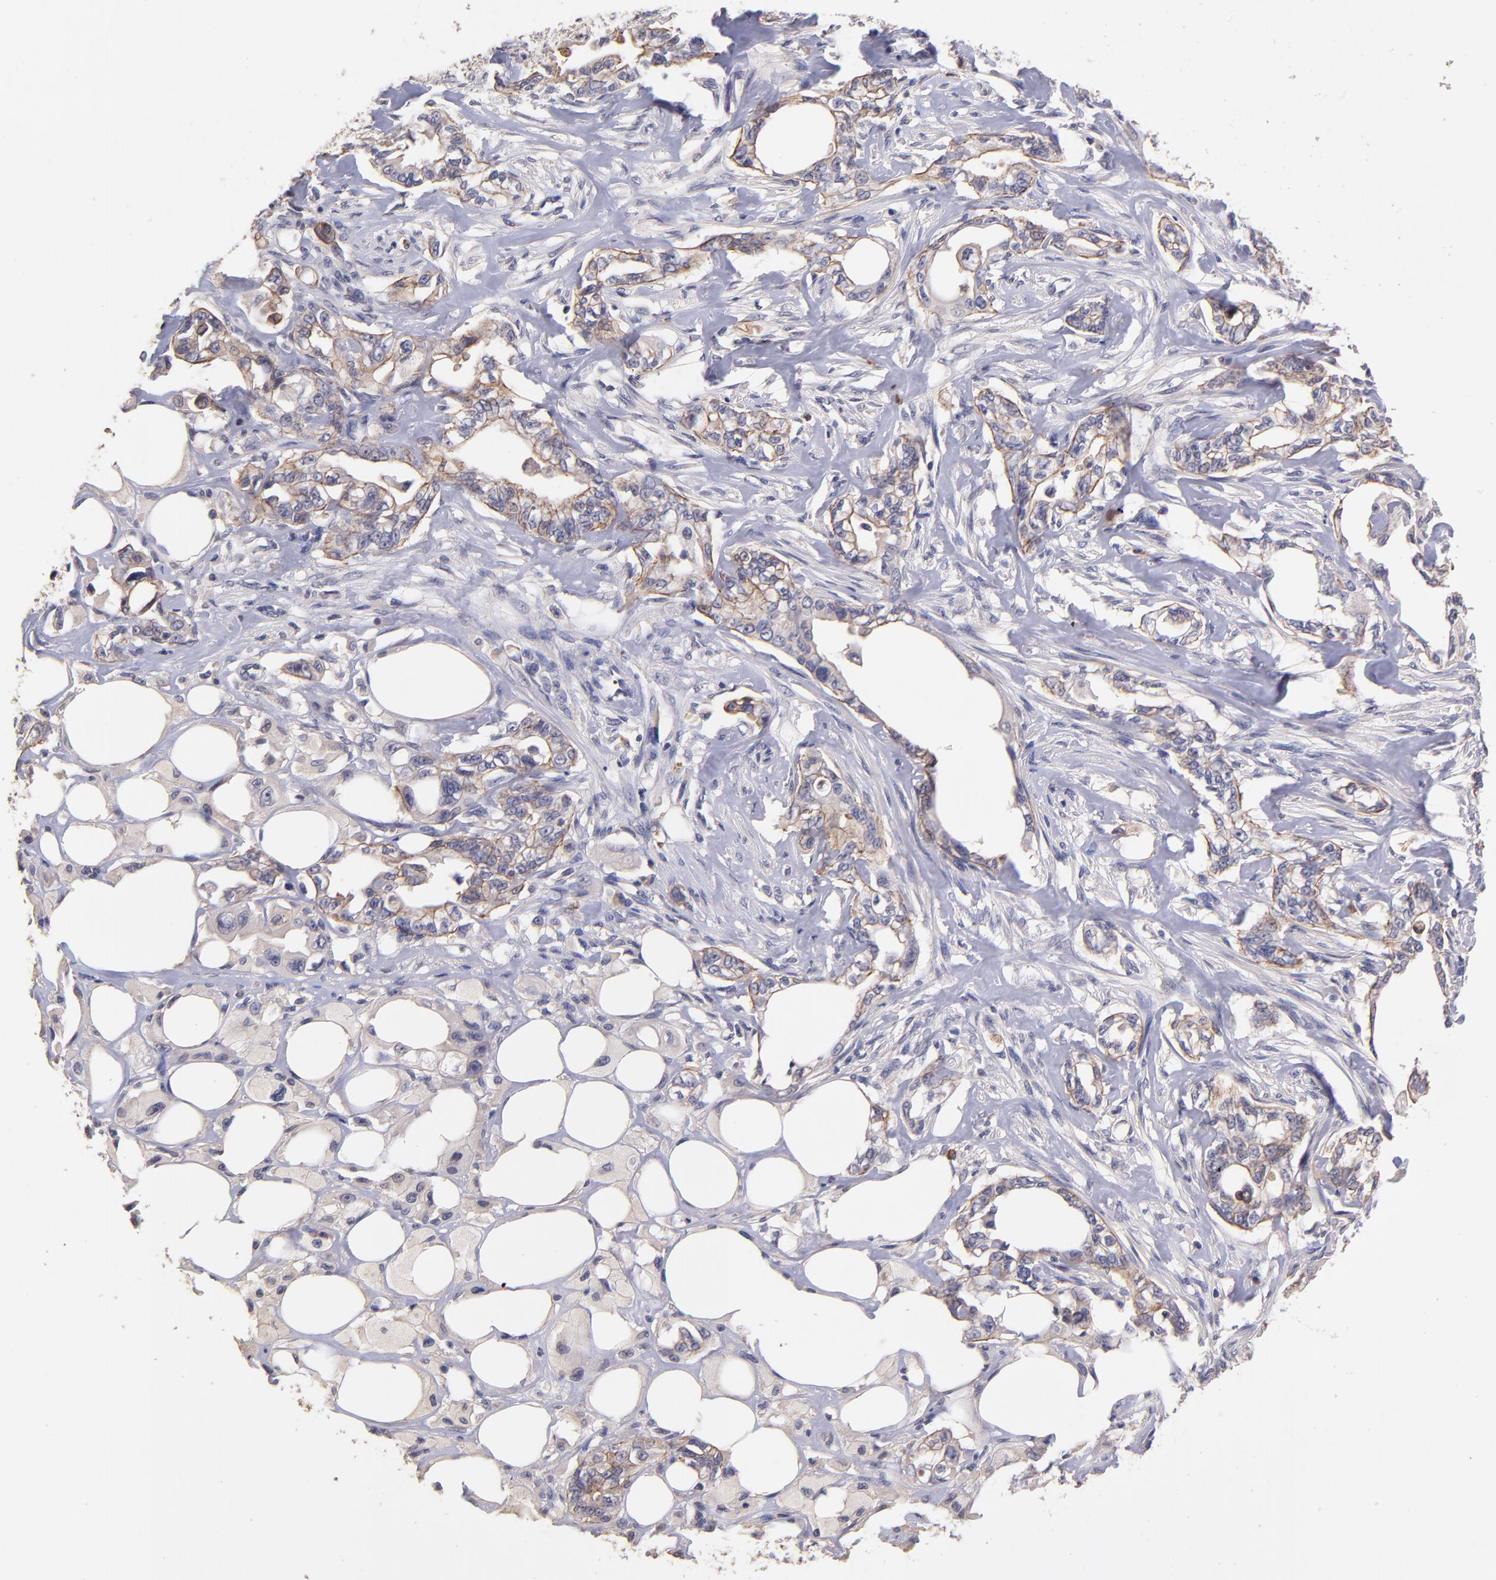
{"staining": {"intensity": "weak", "quantity": ">75%", "location": "cytoplasmic/membranous"}, "tissue": "pancreatic cancer", "cell_type": "Tumor cells", "image_type": "cancer", "snomed": [{"axis": "morphology", "description": "Normal tissue, NOS"}, {"axis": "topography", "description": "Pancreas"}], "caption": "The photomicrograph shows staining of pancreatic cancer, revealing weak cytoplasmic/membranous protein expression (brown color) within tumor cells. (DAB = brown stain, brightfield microscopy at high magnification).", "gene": "RNASEL", "patient": {"sex": "male", "age": 42}}